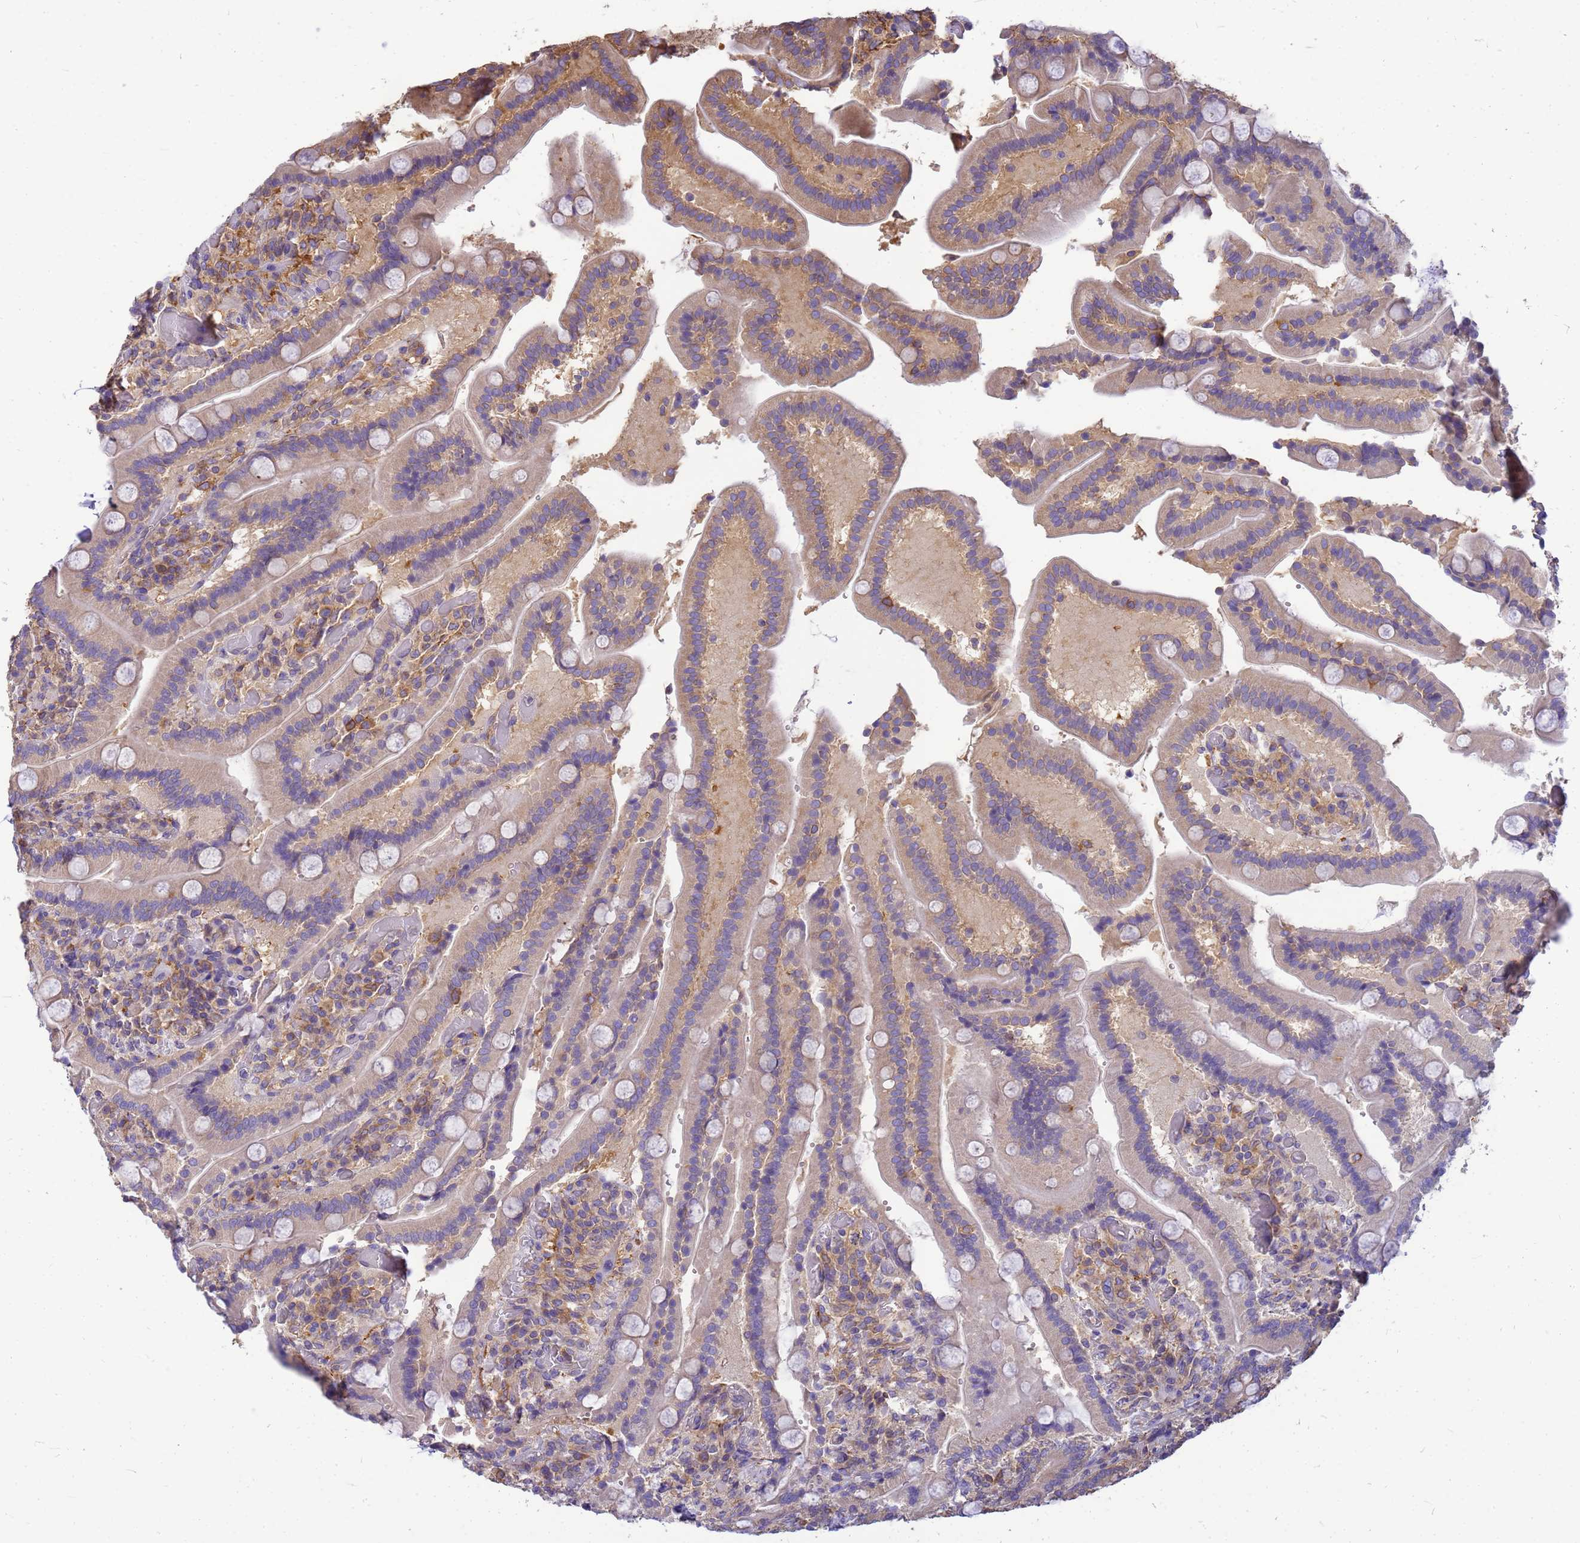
{"staining": {"intensity": "moderate", "quantity": "<25%", "location": "cytoplasmic/membranous"}, "tissue": "duodenum", "cell_type": "Glandular cells", "image_type": "normal", "snomed": [{"axis": "morphology", "description": "Normal tissue, NOS"}, {"axis": "topography", "description": "Duodenum"}], "caption": "A low amount of moderate cytoplasmic/membranous expression is identified in approximately <25% of glandular cells in unremarkable duodenum. (Brightfield microscopy of DAB IHC at high magnification).", "gene": "ENSG00000198211", "patient": {"sex": "female", "age": 62}}